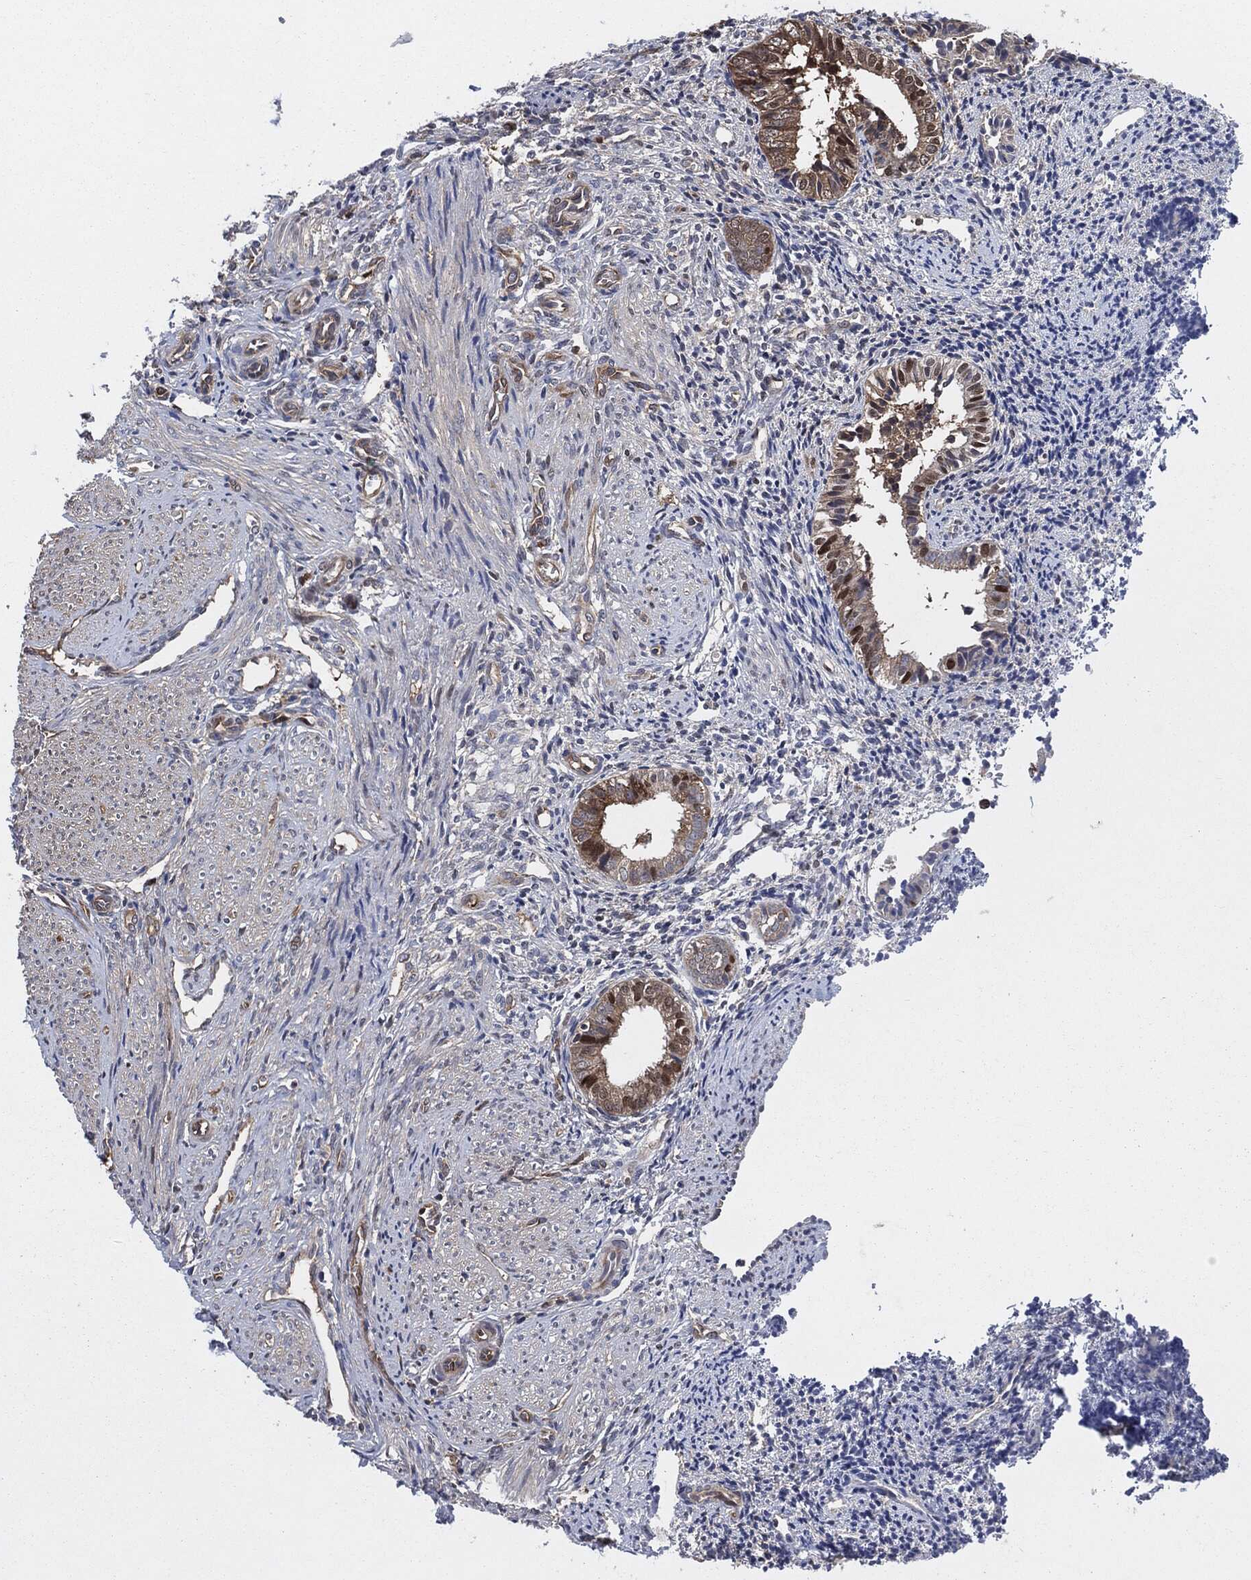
{"staining": {"intensity": "weak", "quantity": "25%-75%", "location": "cytoplasmic/membranous"}, "tissue": "endometrium", "cell_type": "Cells in endometrial stroma", "image_type": "normal", "snomed": [{"axis": "morphology", "description": "Normal tissue, NOS"}, {"axis": "topography", "description": "Endometrium"}], "caption": "A high-resolution histopathology image shows IHC staining of normal endometrium, which shows weak cytoplasmic/membranous expression in about 25%-75% of cells in endometrial stroma.", "gene": "XPNPEP1", "patient": {"sex": "female", "age": 47}}